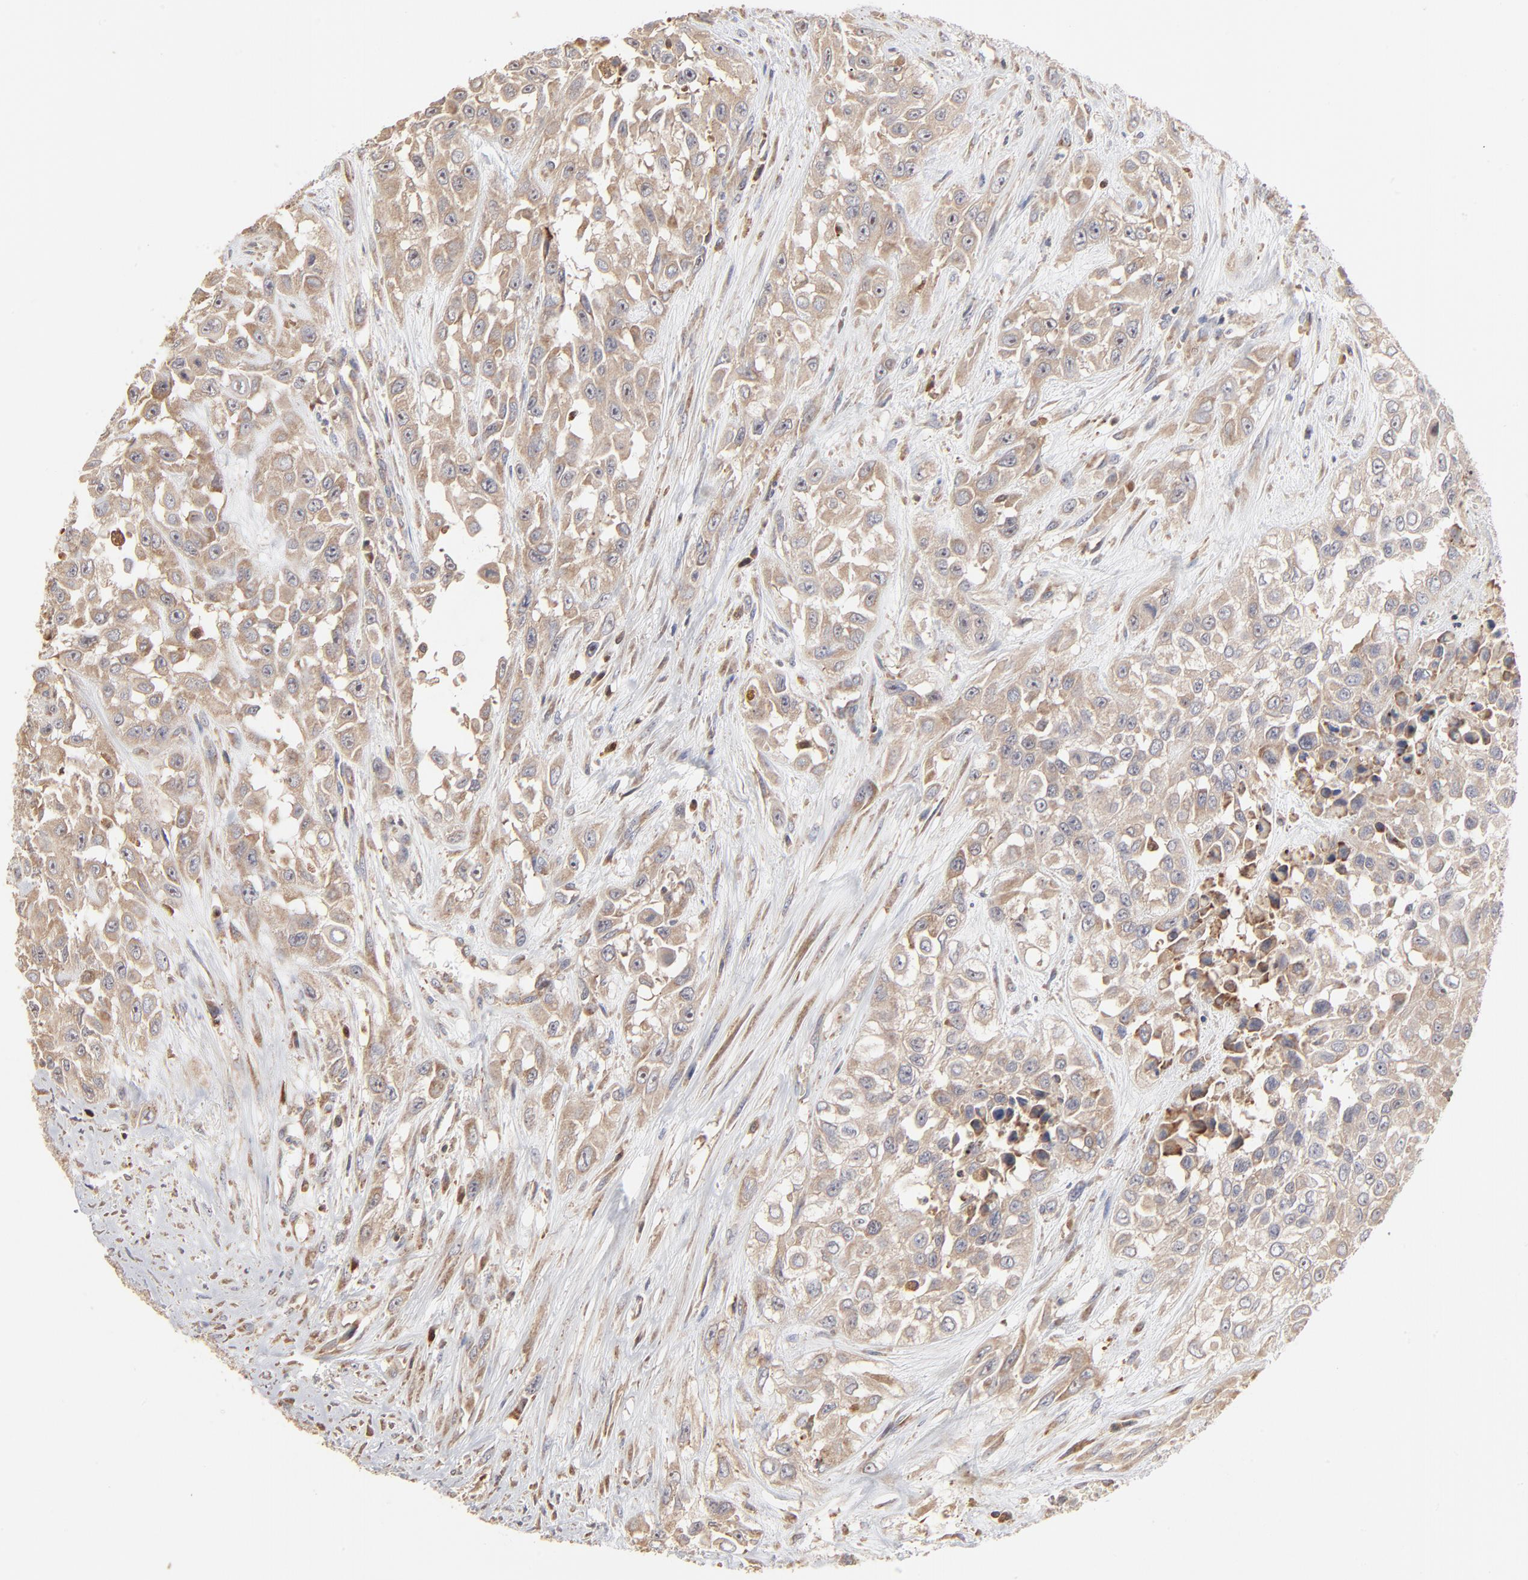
{"staining": {"intensity": "moderate", "quantity": ">75%", "location": "cytoplasmic/membranous"}, "tissue": "urothelial cancer", "cell_type": "Tumor cells", "image_type": "cancer", "snomed": [{"axis": "morphology", "description": "Urothelial carcinoma, High grade"}, {"axis": "topography", "description": "Urinary bladder"}], "caption": "DAB (3,3'-diaminobenzidine) immunohistochemical staining of human urothelial cancer exhibits moderate cytoplasmic/membranous protein staining in approximately >75% of tumor cells.", "gene": "RNF213", "patient": {"sex": "male", "age": 57}}